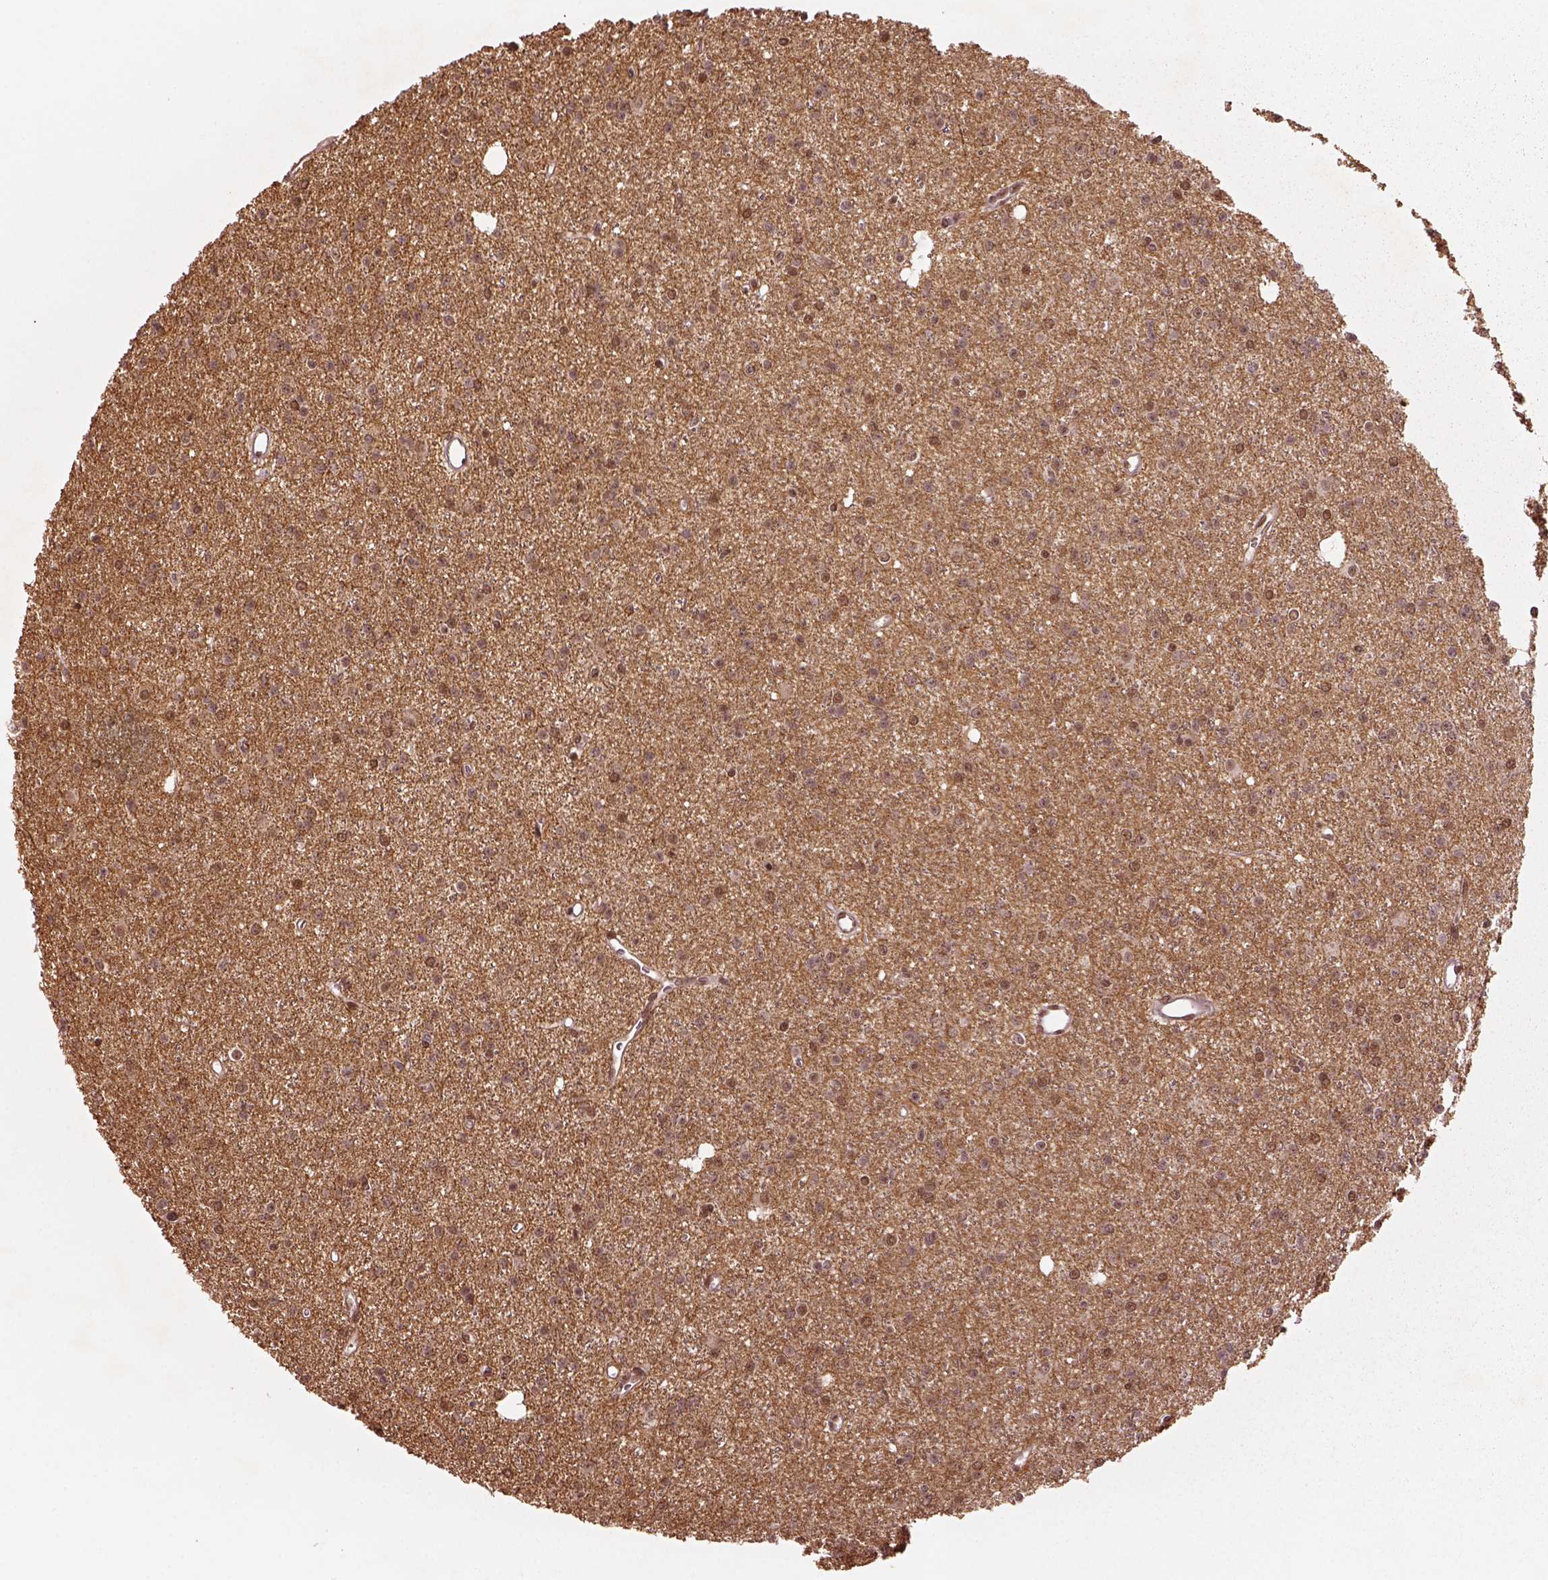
{"staining": {"intensity": "moderate", "quantity": ">75%", "location": "nuclear"}, "tissue": "glioma", "cell_type": "Tumor cells", "image_type": "cancer", "snomed": [{"axis": "morphology", "description": "Glioma, malignant, Low grade"}, {"axis": "topography", "description": "Brain"}], "caption": "Glioma stained with immunohistochemistry (IHC) displays moderate nuclear positivity in approximately >75% of tumor cells. The protein is stained brown, and the nuclei are stained in blue (DAB IHC with brightfield microscopy, high magnification).", "gene": "BRD9", "patient": {"sex": "male", "age": 27}}